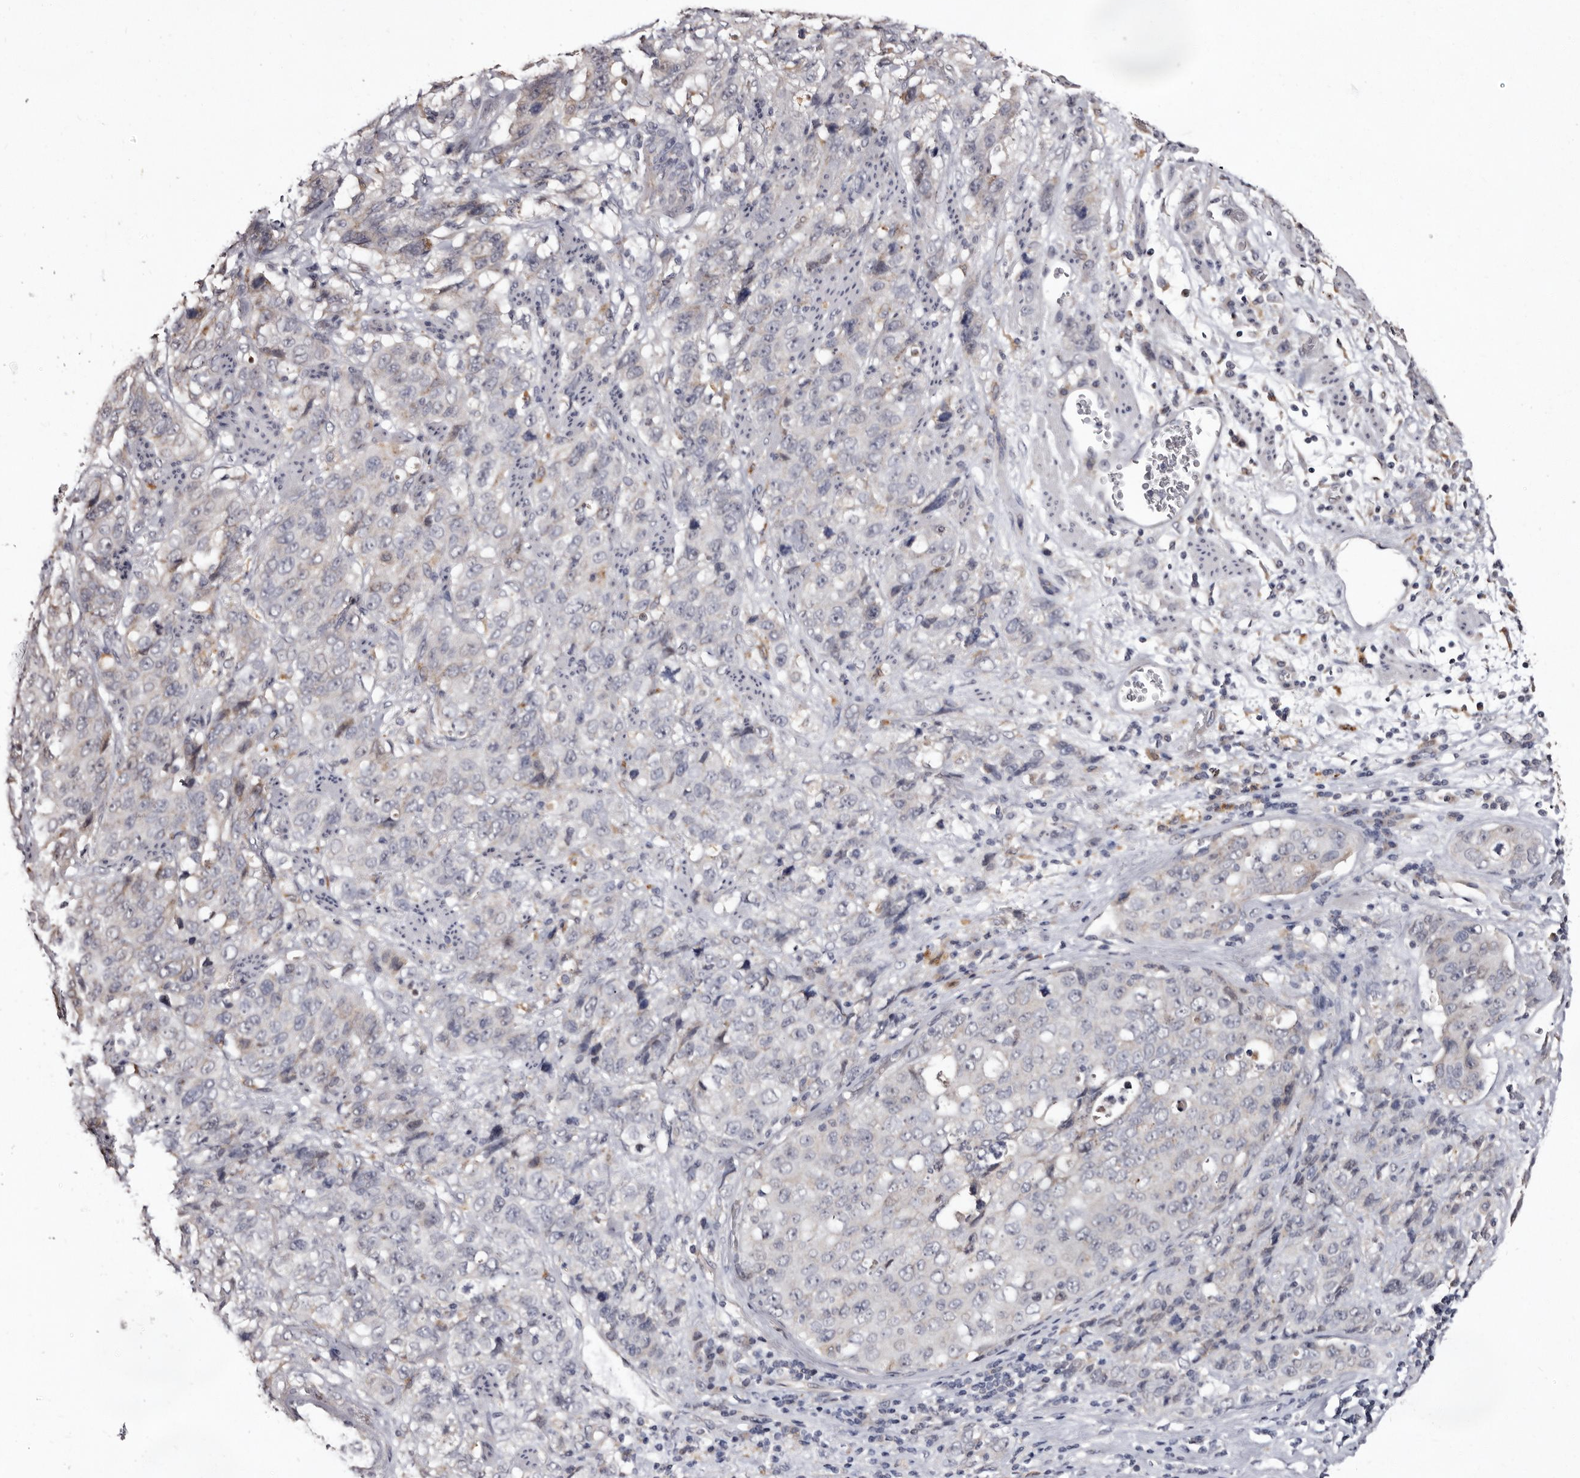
{"staining": {"intensity": "negative", "quantity": "none", "location": "none"}, "tissue": "stomach cancer", "cell_type": "Tumor cells", "image_type": "cancer", "snomed": [{"axis": "morphology", "description": "Adenocarcinoma, NOS"}, {"axis": "topography", "description": "Stomach"}], "caption": "The image demonstrates no staining of tumor cells in stomach cancer (adenocarcinoma).", "gene": "PTAFR", "patient": {"sex": "male", "age": 48}}